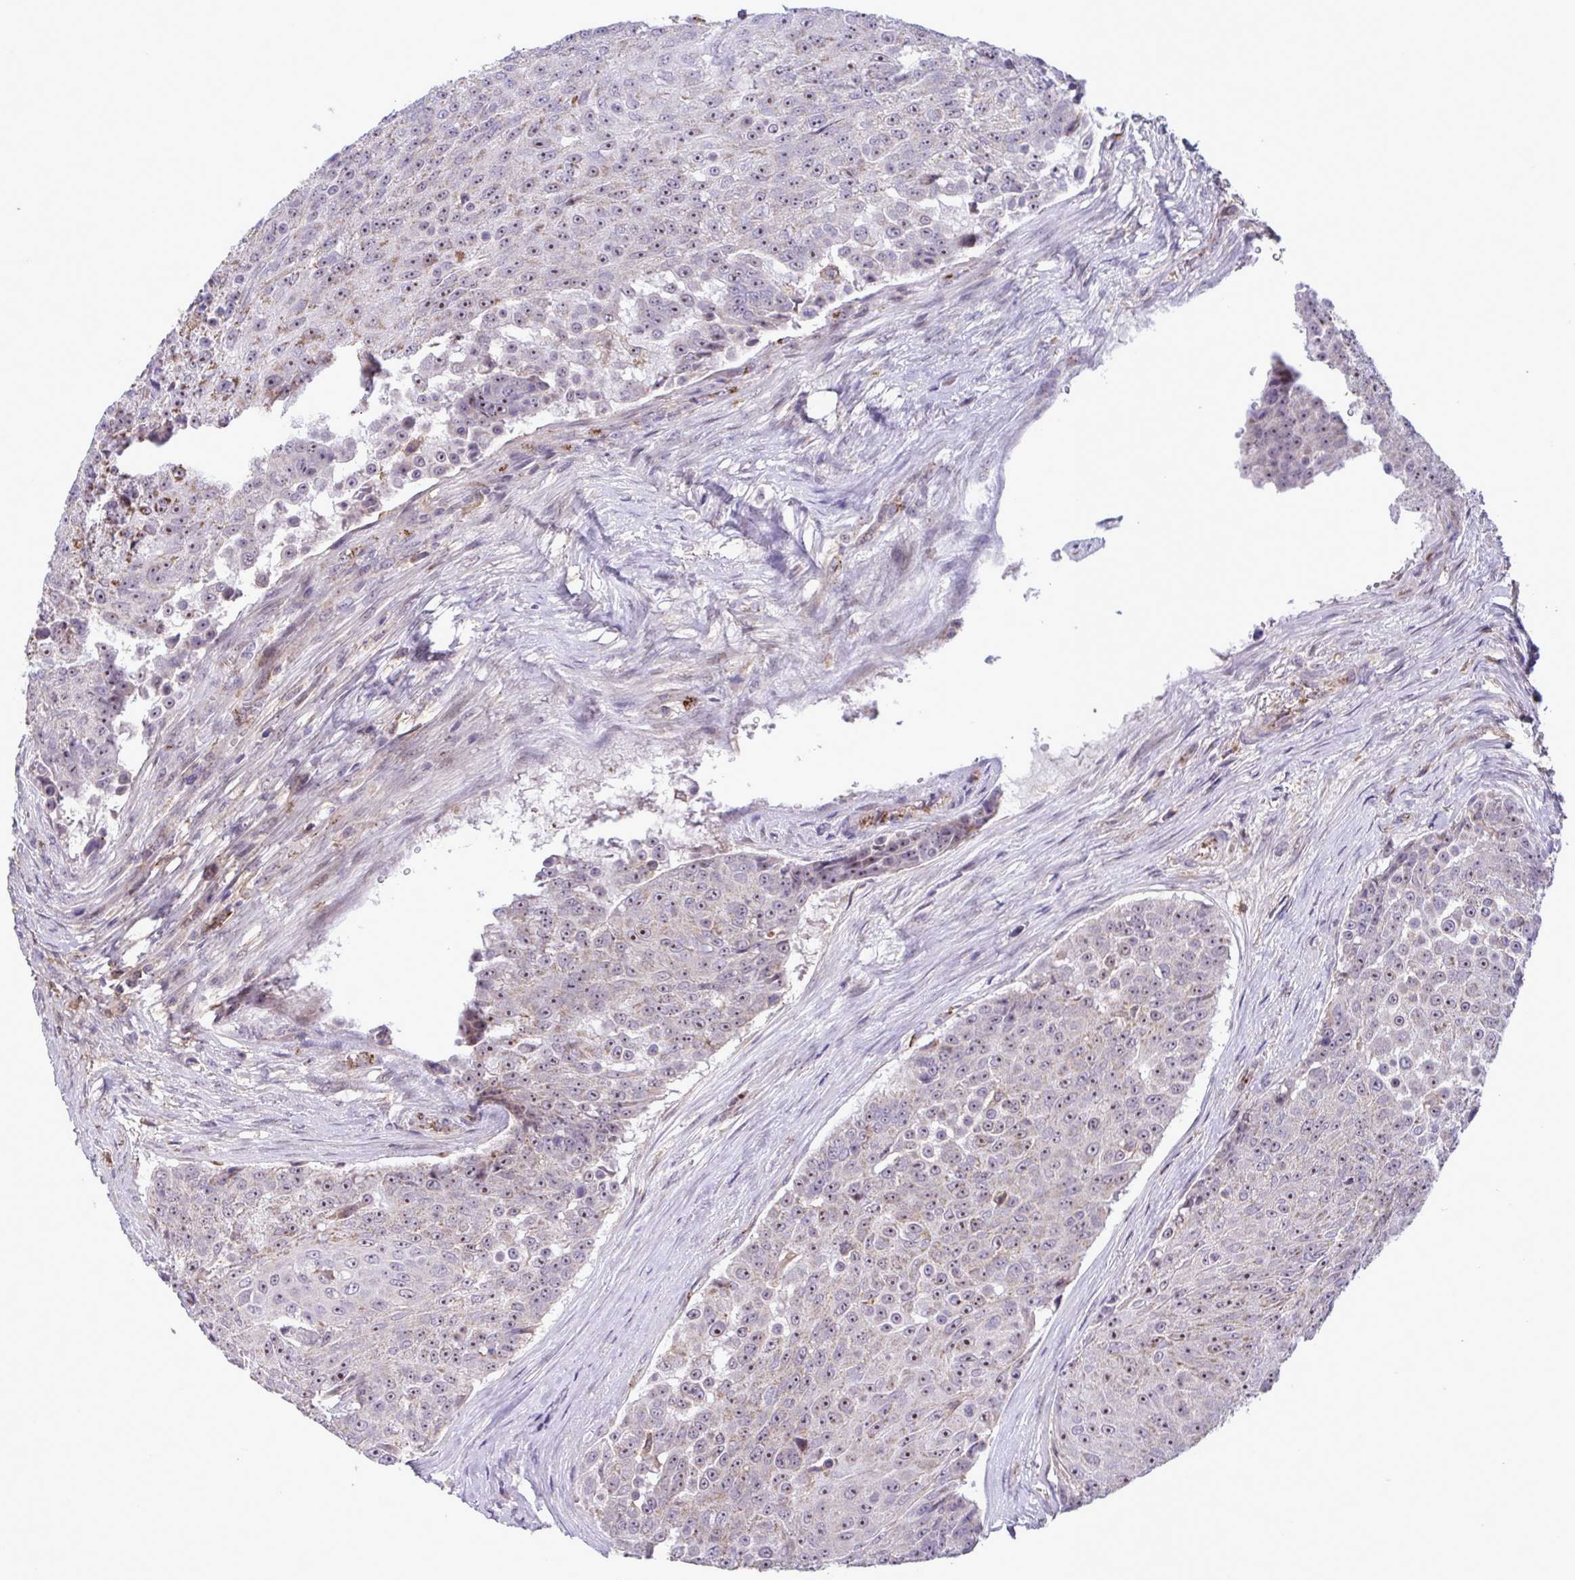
{"staining": {"intensity": "moderate", "quantity": ">75%", "location": "cytoplasmic/membranous,nuclear"}, "tissue": "urothelial cancer", "cell_type": "Tumor cells", "image_type": "cancer", "snomed": [{"axis": "morphology", "description": "Urothelial carcinoma, High grade"}, {"axis": "topography", "description": "Urinary bladder"}], "caption": "Protein expression analysis of human high-grade urothelial carcinoma reveals moderate cytoplasmic/membranous and nuclear staining in about >75% of tumor cells.", "gene": "CD101", "patient": {"sex": "female", "age": 63}}